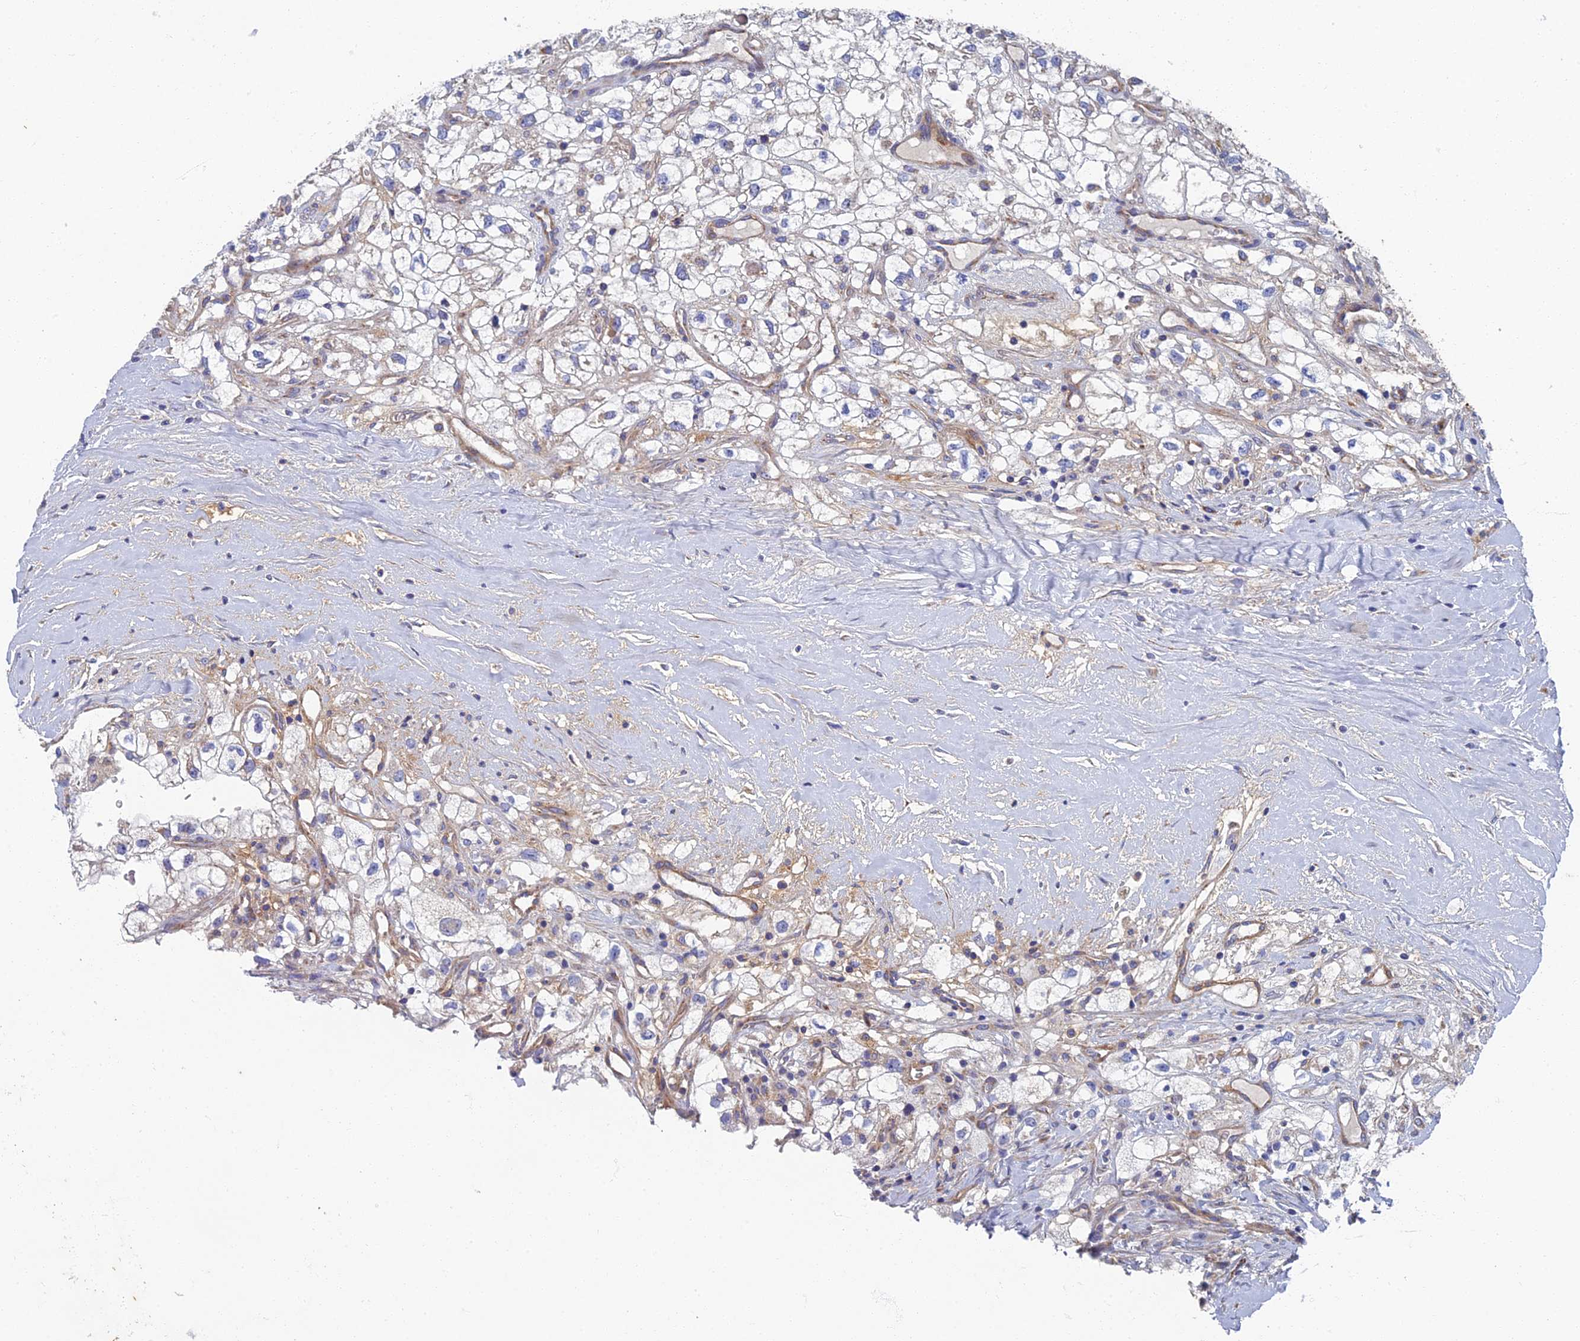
{"staining": {"intensity": "negative", "quantity": "none", "location": "none"}, "tissue": "renal cancer", "cell_type": "Tumor cells", "image_type": "cancer", "snomed": [{"axis": "morphology", "description": "Adenocarcinoma, NOS"}, {"axis": "topography", "description": "Kidney"}], "caption": "Immunohistochemistry (IHC) micrograph of neoplastic tissue: human renal adenocarcinoma stained with DAB (3,3'-diaminobenzidine) exhibits no significant protein expression in tumor cells. The staining was performed using DAB to visualize the protein expression in brown, while the nuclei were stained in blue with hematoxylin (Magnification: 20x).", "gene": "RNASEK", "patient": {"sex": "male", "age": 59}}